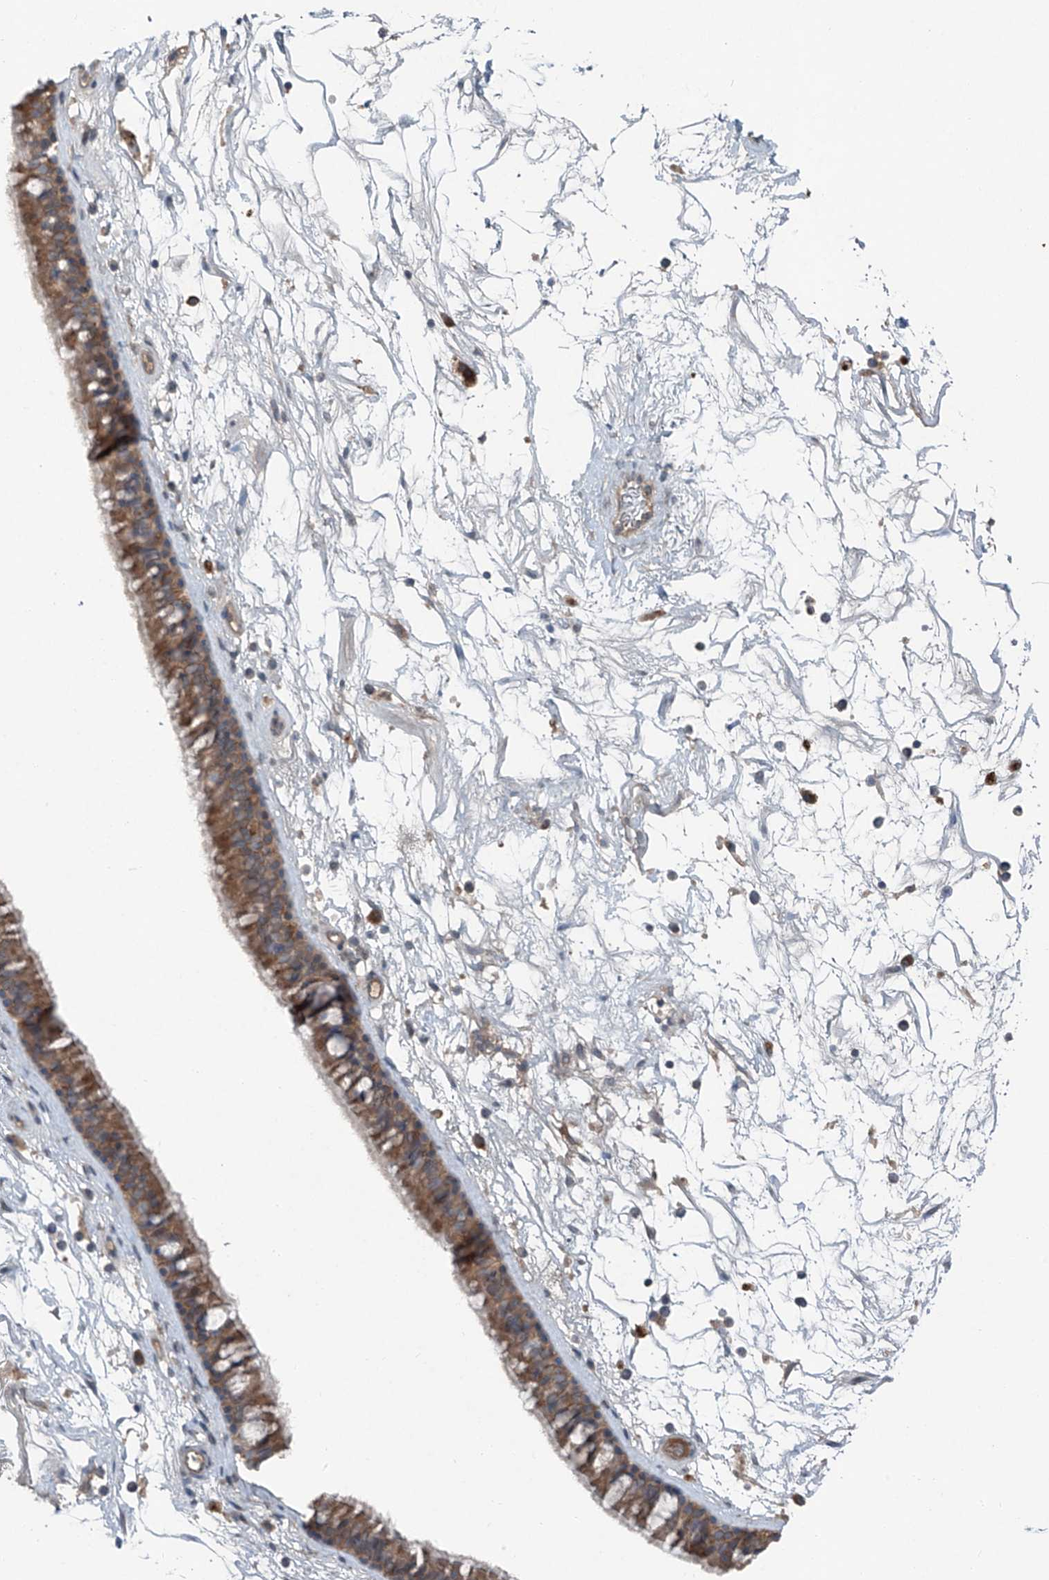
{"staining": {"intensity": "moderate", "quantity": ">75%", "location": "cytoplasmic/membranous"}, "tissue": "nasopharynx", "cell_type": "Respiratory epithelial cells", "image_type": "normal", "snomed": [{"axis": "morphology", "description": "Normal tissue, NOS"}, {"axis": "topography", "description": "Nasopharynx"}], "caption": "Nasopharynx stained with DAB (3,3'-diaminobenzidine) immunohistochemistry (IHC) exhibits medium levels of moderate cytoplasmic/membranous staining in approximately >75% of respiratory epithelial cells. (Brightfield microscopy of DAB IHC at high magnification).", "gene": "FOXRED2", "patient": {"sex": "male", "age": 64}}